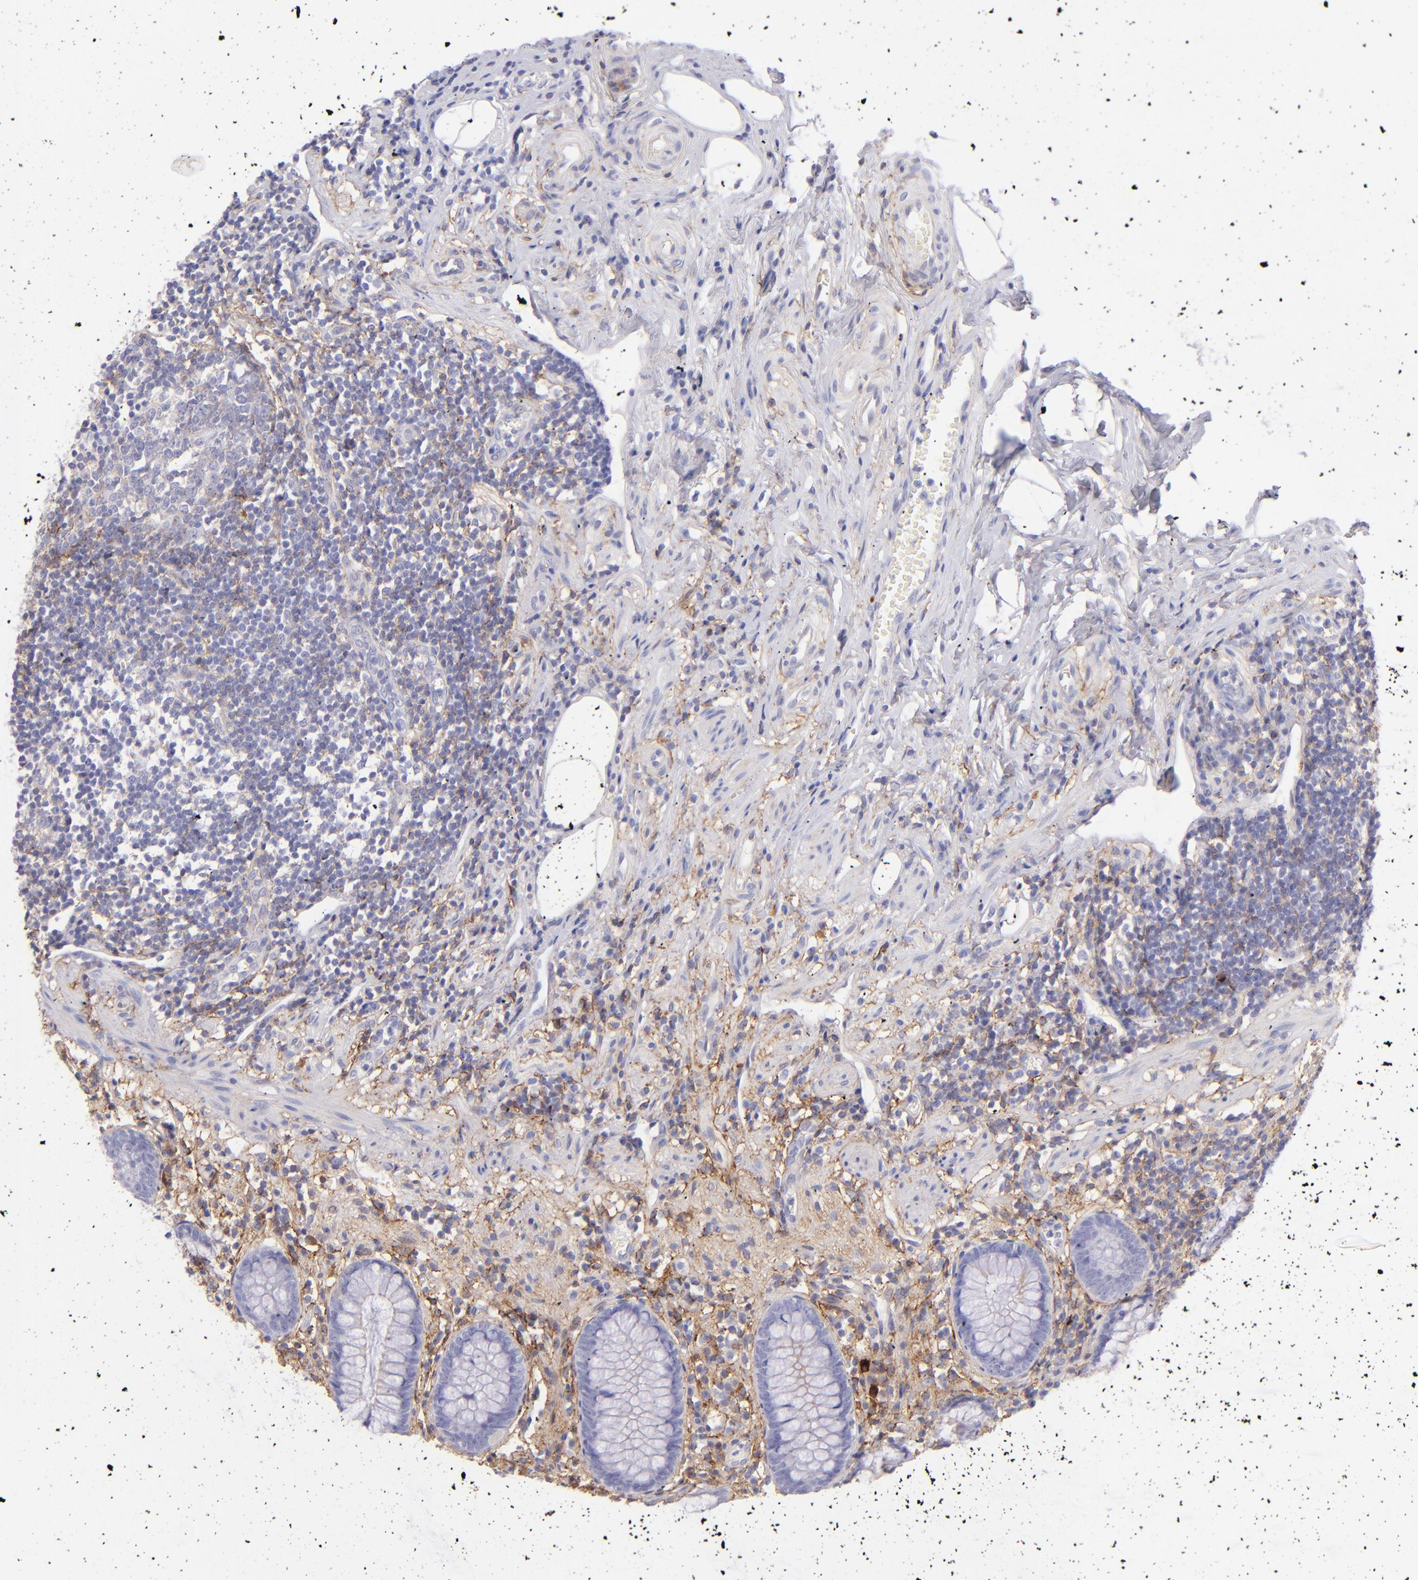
{"staining": {"intensity": "negative", "quantity": "none", "location": "none"}, "tissue": "appendix", "cell_type": "Glandular cells", "image_type": "normal", "snomed": [{"axis": "morphology", "description": "Normal tissue, NOS"}, {"axis": "topography", "description": "Appendix"}], "caption": "Appendix stained for a protein using immunohistochemistry shows no positivity glandular cells.", "gene": "CD81", "patient": {"sex": "male", "age": 38}}